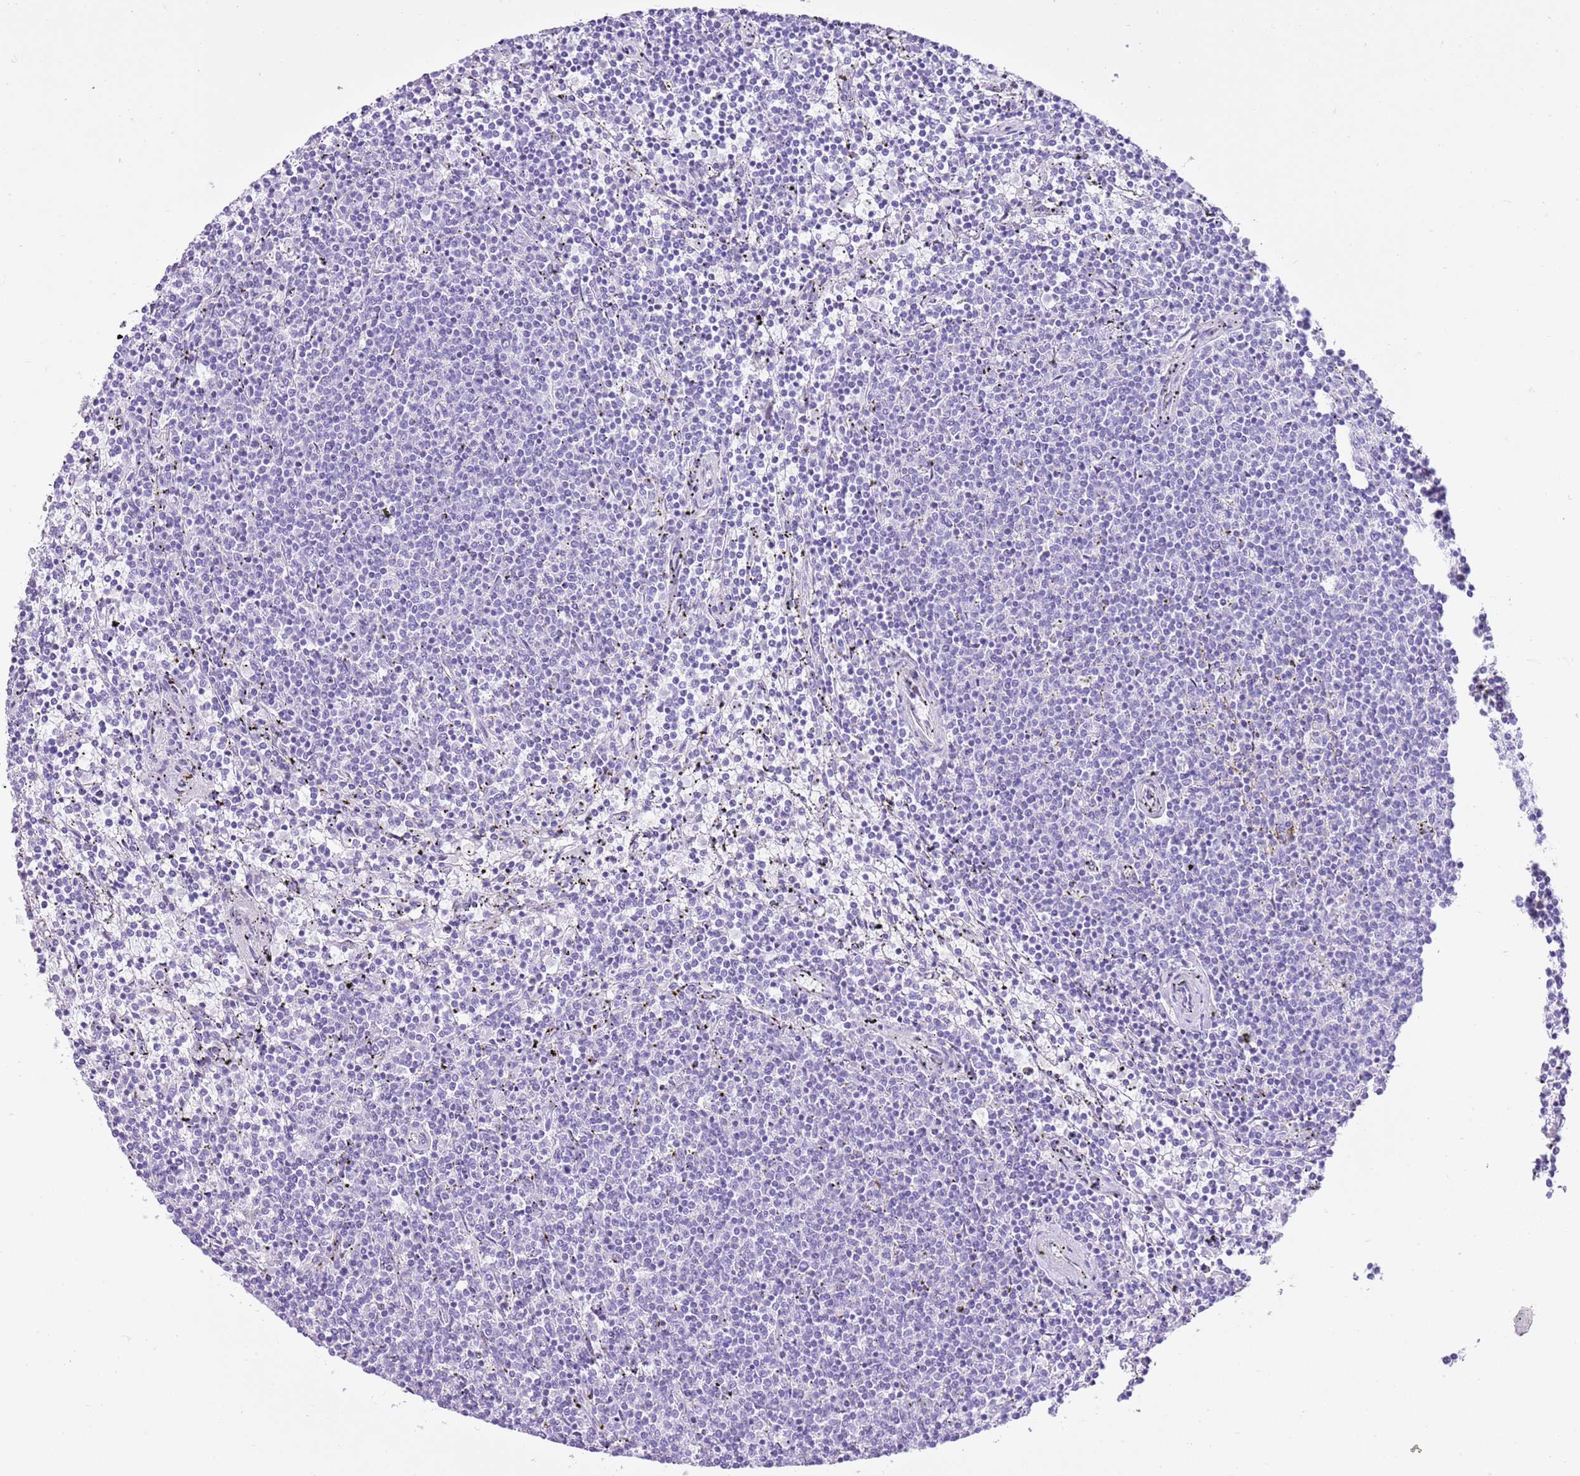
{"staining": {"intensity": "negative", "quantity": "none", "location": "none"}, "tissue": "lymphoma", "cell_type": "Tumor cells", "image_type": "cancer", "snomed": [{"axis": "morphology", "description": "Malignant lymphoma, non-Hodgkin's type, Low grade"}, {"axis": "topography", "description": "Spleen"}], "caption": "Histopathology image shows no significant protein staining in tumor cells of lymphoma. Nuclei are stained in blue.", "gene": "AAR2", "patient": {"sex": "female", "age": 50}}